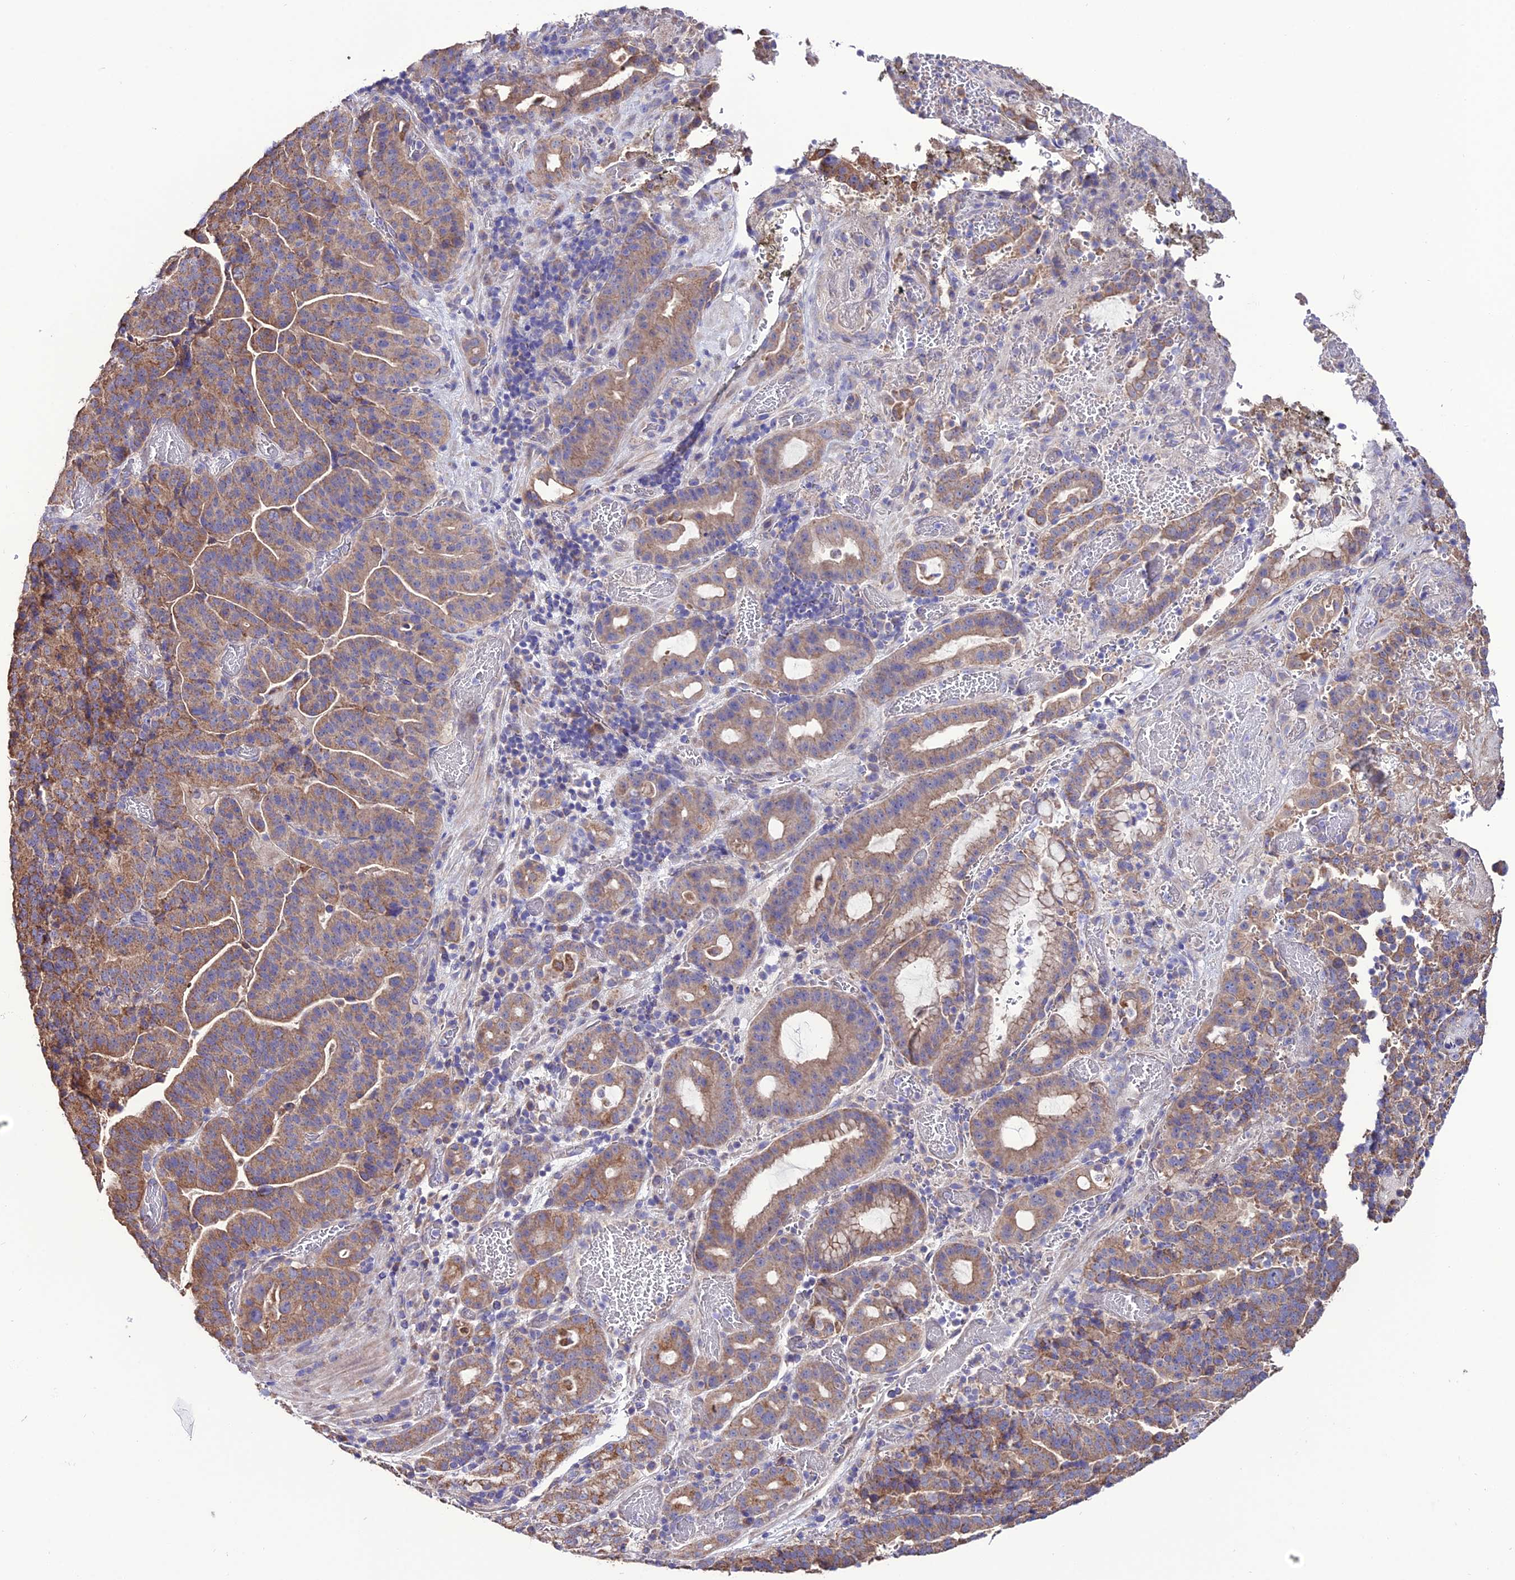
{"staining": {"intensity": "moderate", "quantity": "25%-75%", "location": "cytoplasmic/membranous"}, "tissue": "stomach cancer", "cell_type": "Tumor cells", "image_type": "cancer", "snomed": [{"axis": "morphology", "description": "Adenocarcinoma, NOS"}, {"axis": "topography", "description": "Stomach"}], "caption": "Approximately 25%-75% of tumor cells in human adenocarcinoma (stomach) exhibit moderate cytoplasmic/membranous protein staining as visualized by brown immunohistochemical staining.", "gene": "HOGA1", "patient": {"sex": "male", "age": 48}}